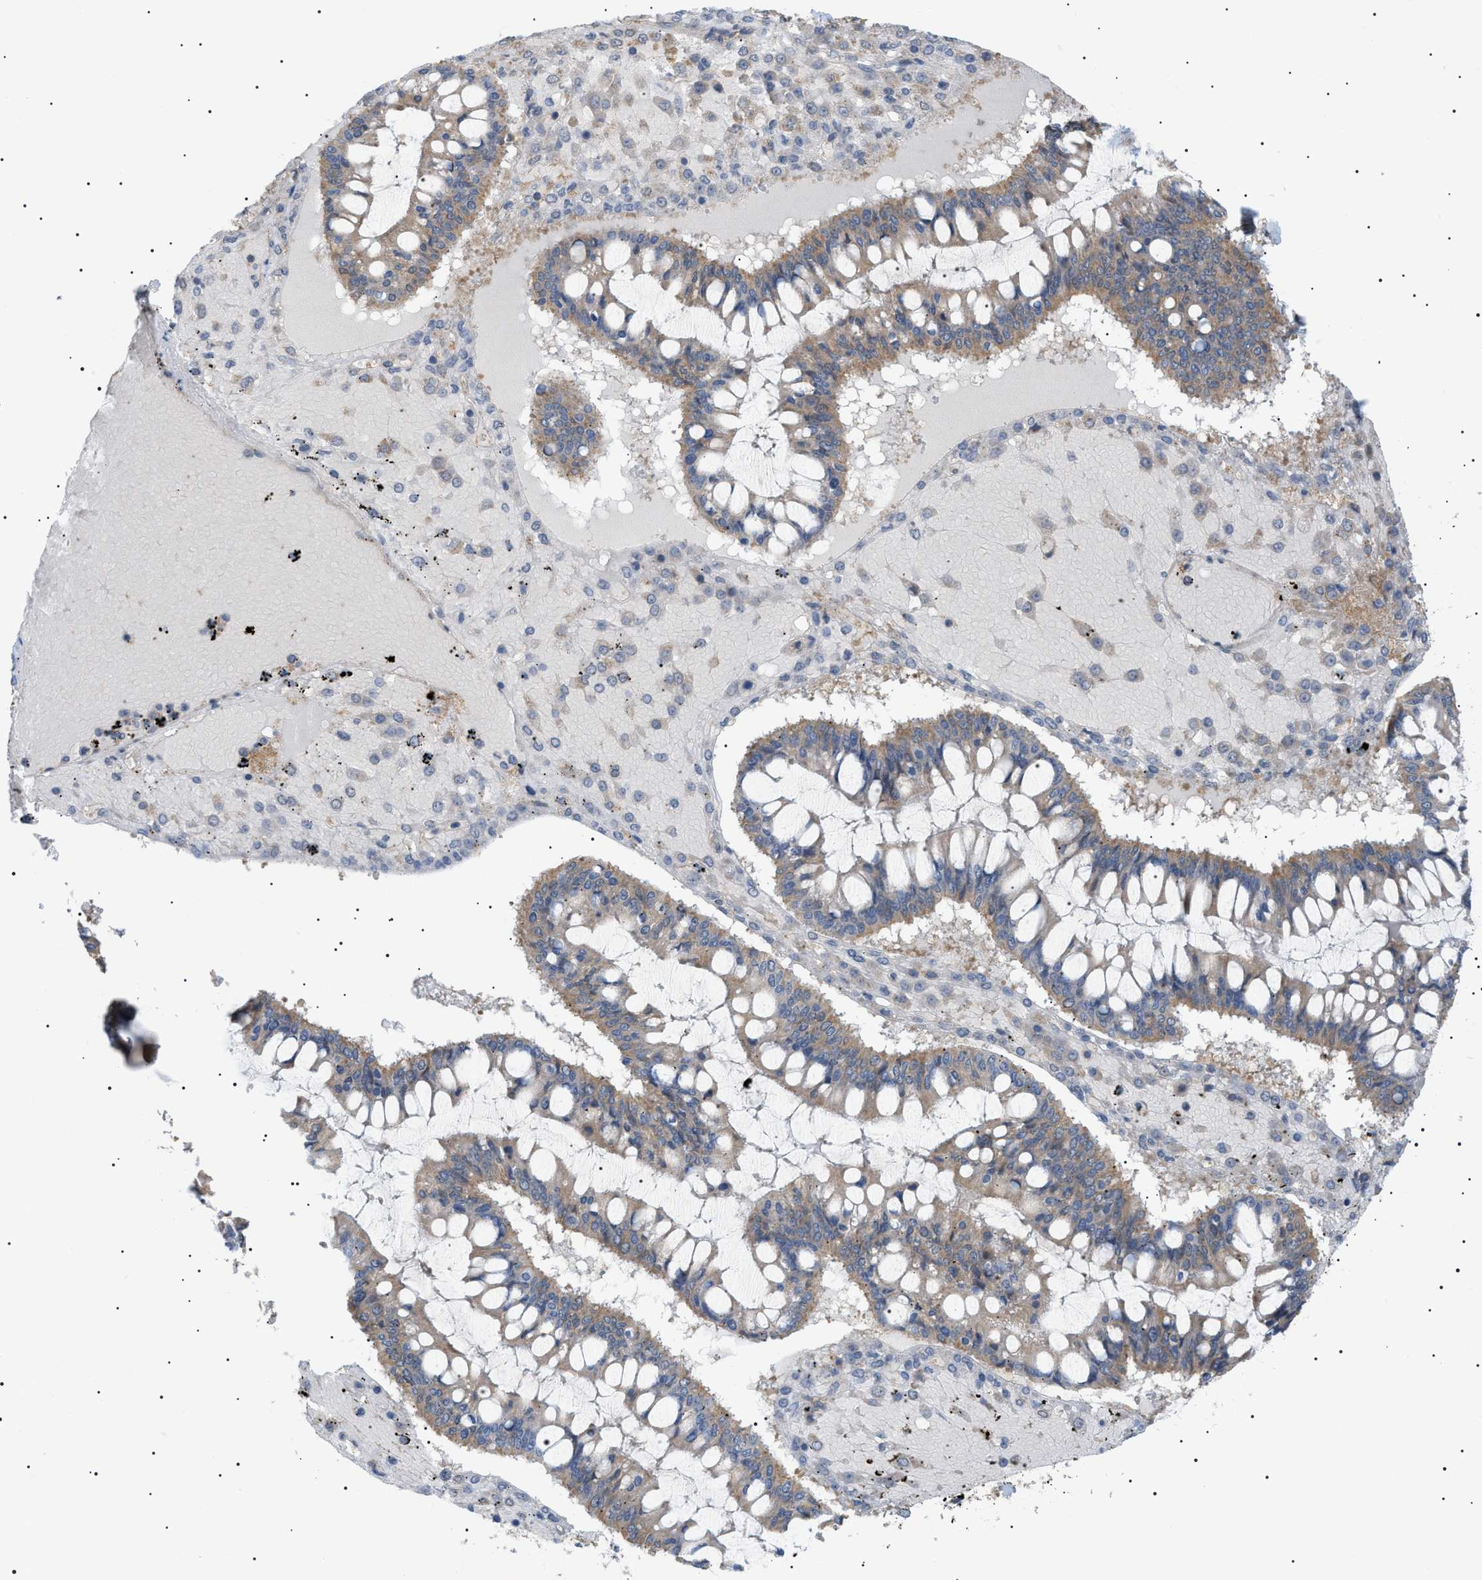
{"staining": {"intensity": "weak", "quantity": ">75%", "location": "cytoplasmic/membranous"}, "tissue": "ovarian cancer", "cell_type": "Tumor cells", "image_type": "cancer", "snomed": [{"axis": "morphology", "description": "Cystadenocarcinoma, mucinous, NOS"}, {"axis": "topography", "description": "Ovary"}], "caption": "The immunohistochemical stain labels weak cytoplasmic/membranous expression in tumor cells of ovarian cancer (mucinous cystadenocarcinoma) tissue.", "gene": "IRS2", "patient": {"sex": "female", "age": 73}}